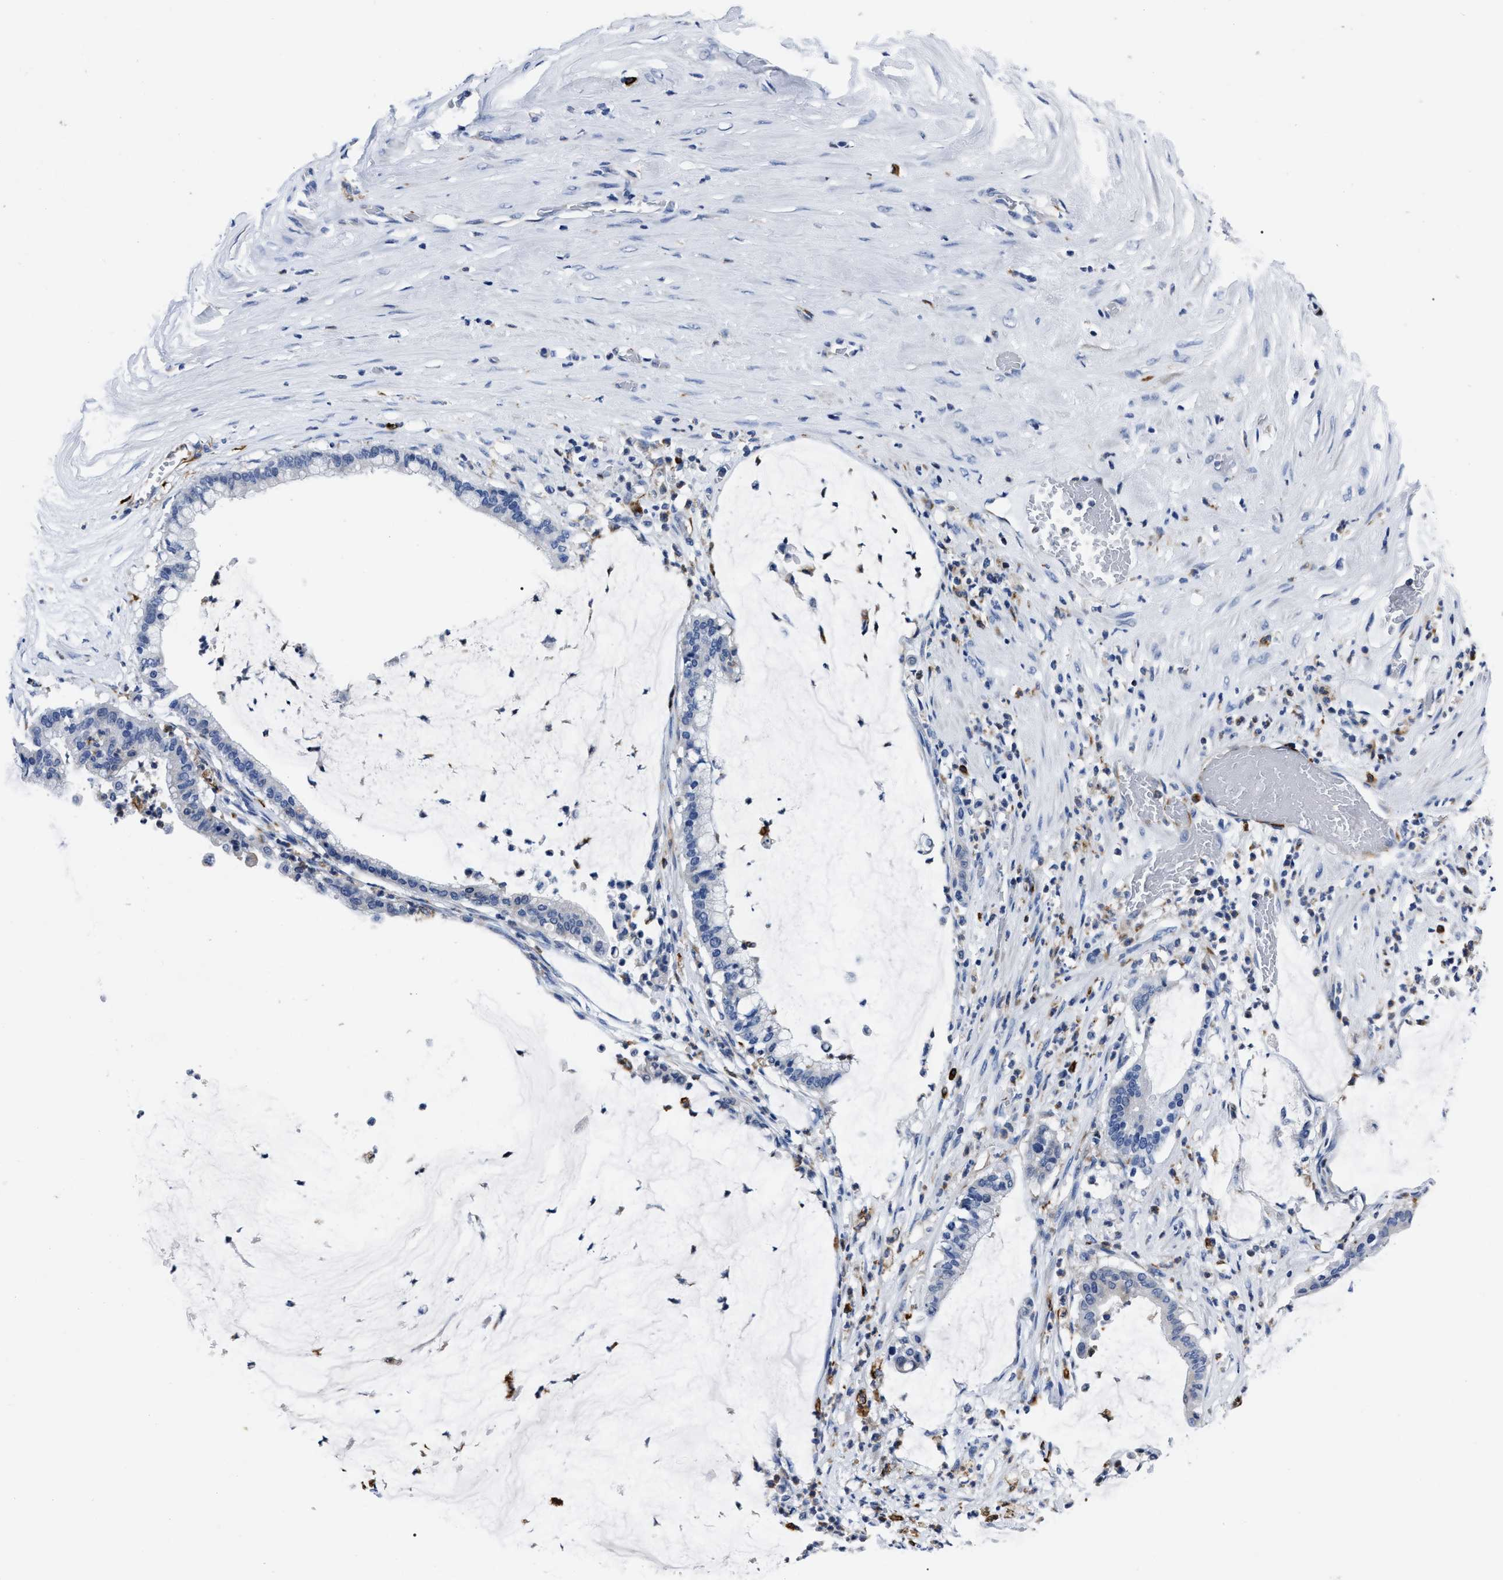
{"staining": {"intensity": "negative", "quantity": "none", "location": "none"}, "tissue": "pancreatic cancer", "cell_type": "Tumor cells", "image_type": "cancer", "snomed": [{"axis": "morphology", "description": "Adenocarcinoma, NOS"}, {"axis": "topography", "description": "Pancreas"}], "caption": "This is a image of immunohistochemistry (IHC) staining of adenocarcinoma (pancreatic), which shows no expression in tumor cells. Nuclei are stained in blue.", "gene": "OR10G3", "patient": {"sex": "male", "age": 41}}